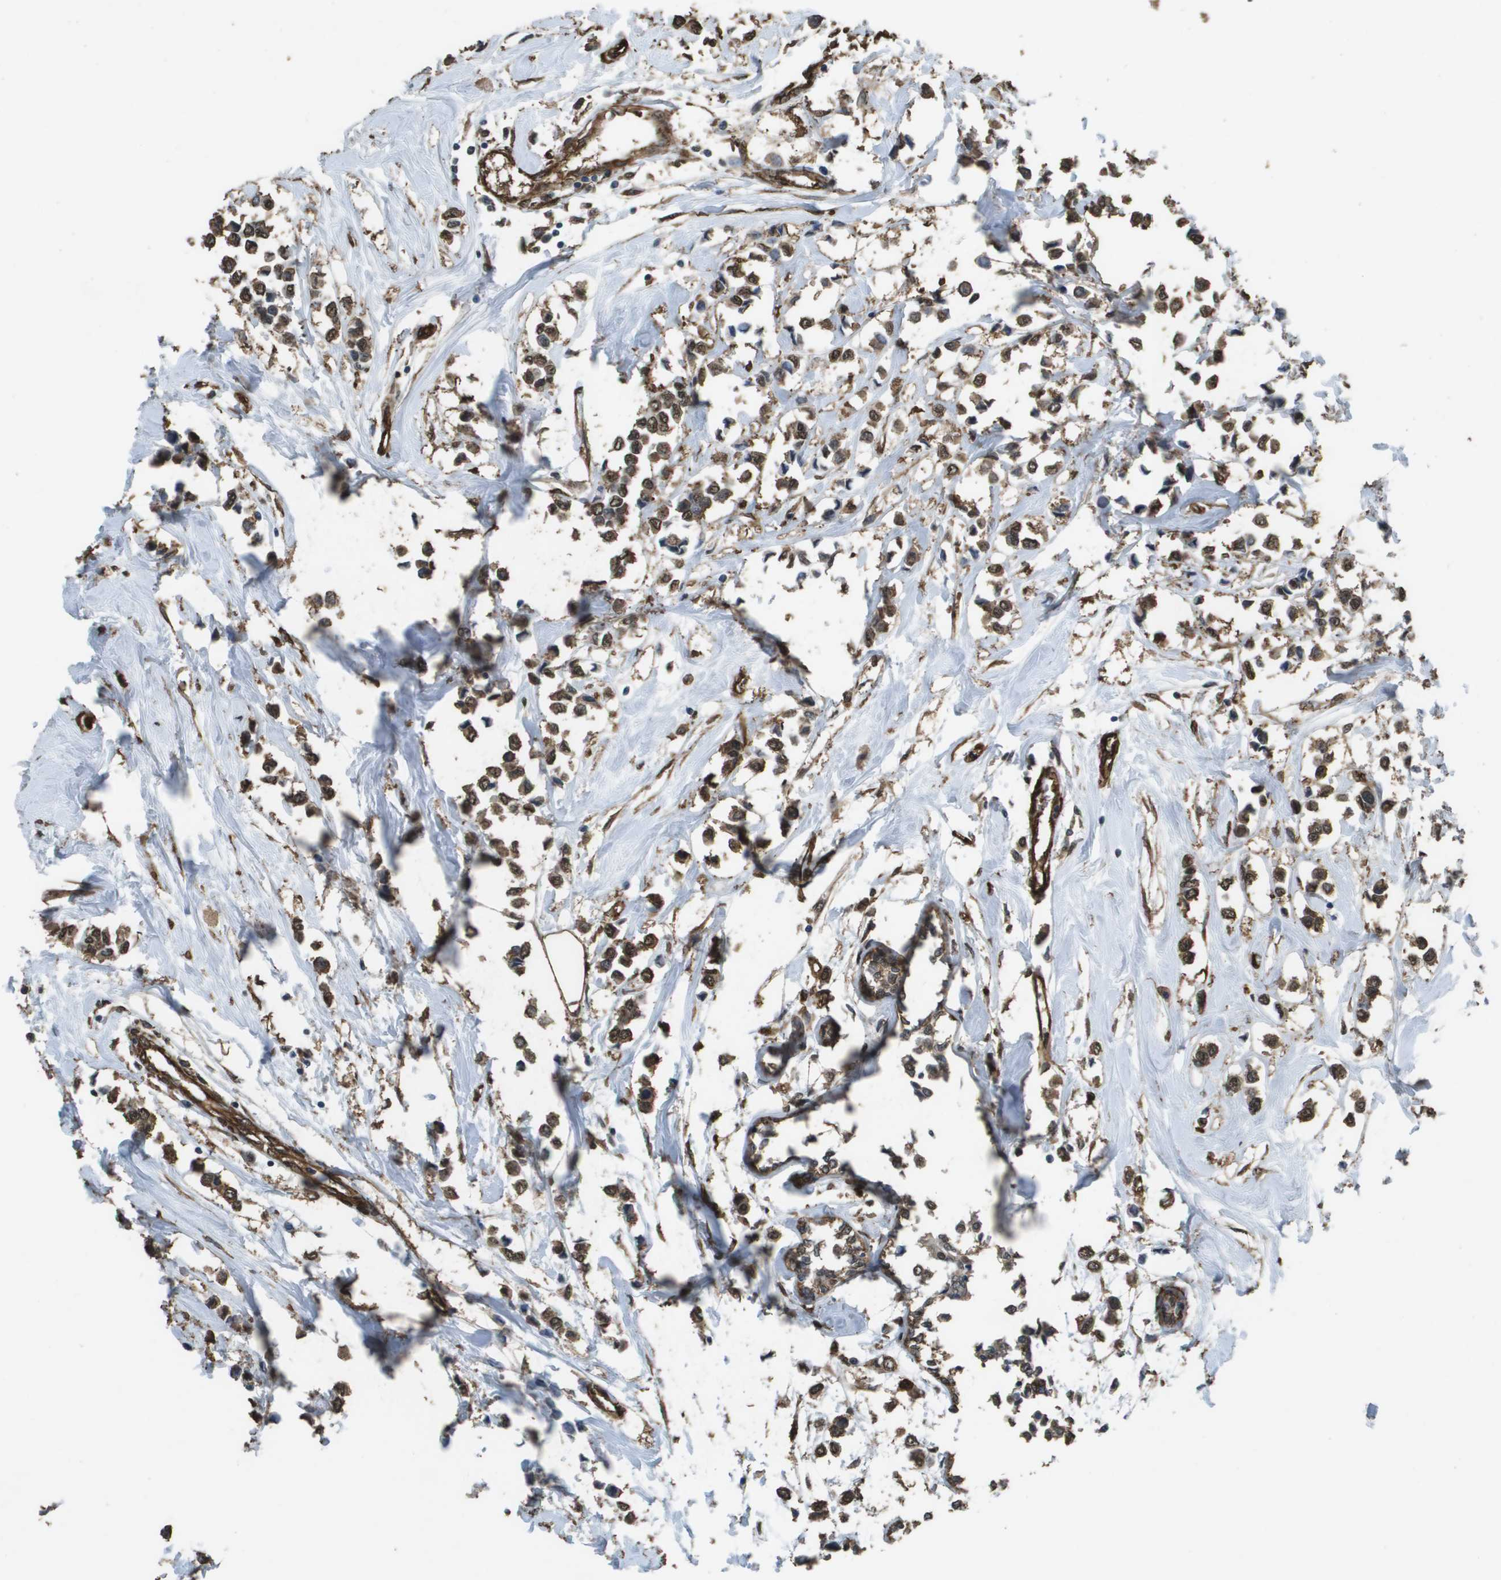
{"staining": {"intensity": "moderate", "quantity": ">75%", "location": "cytoplasmic/membranous,nuclear"}, "tissue": "breast cancer", "cell_type": "Tumor cells", "image_type": "cancer", "snomed": [{"axis": "morphology", "description": "Lobular carcinoma"}, {"axis": "topography", "description": "Breast"}], "caption": "The immunohistochemical stain labels moderate cytoplasmic/membranous and nuclear expression in tumor cells of breast lobular carcinoma tissue. Immunohistochemistry stains the protein in brown and the nuclei are stained blue.", "gene": "AAMP", "patient": {"sex": "female", "age": 51}}